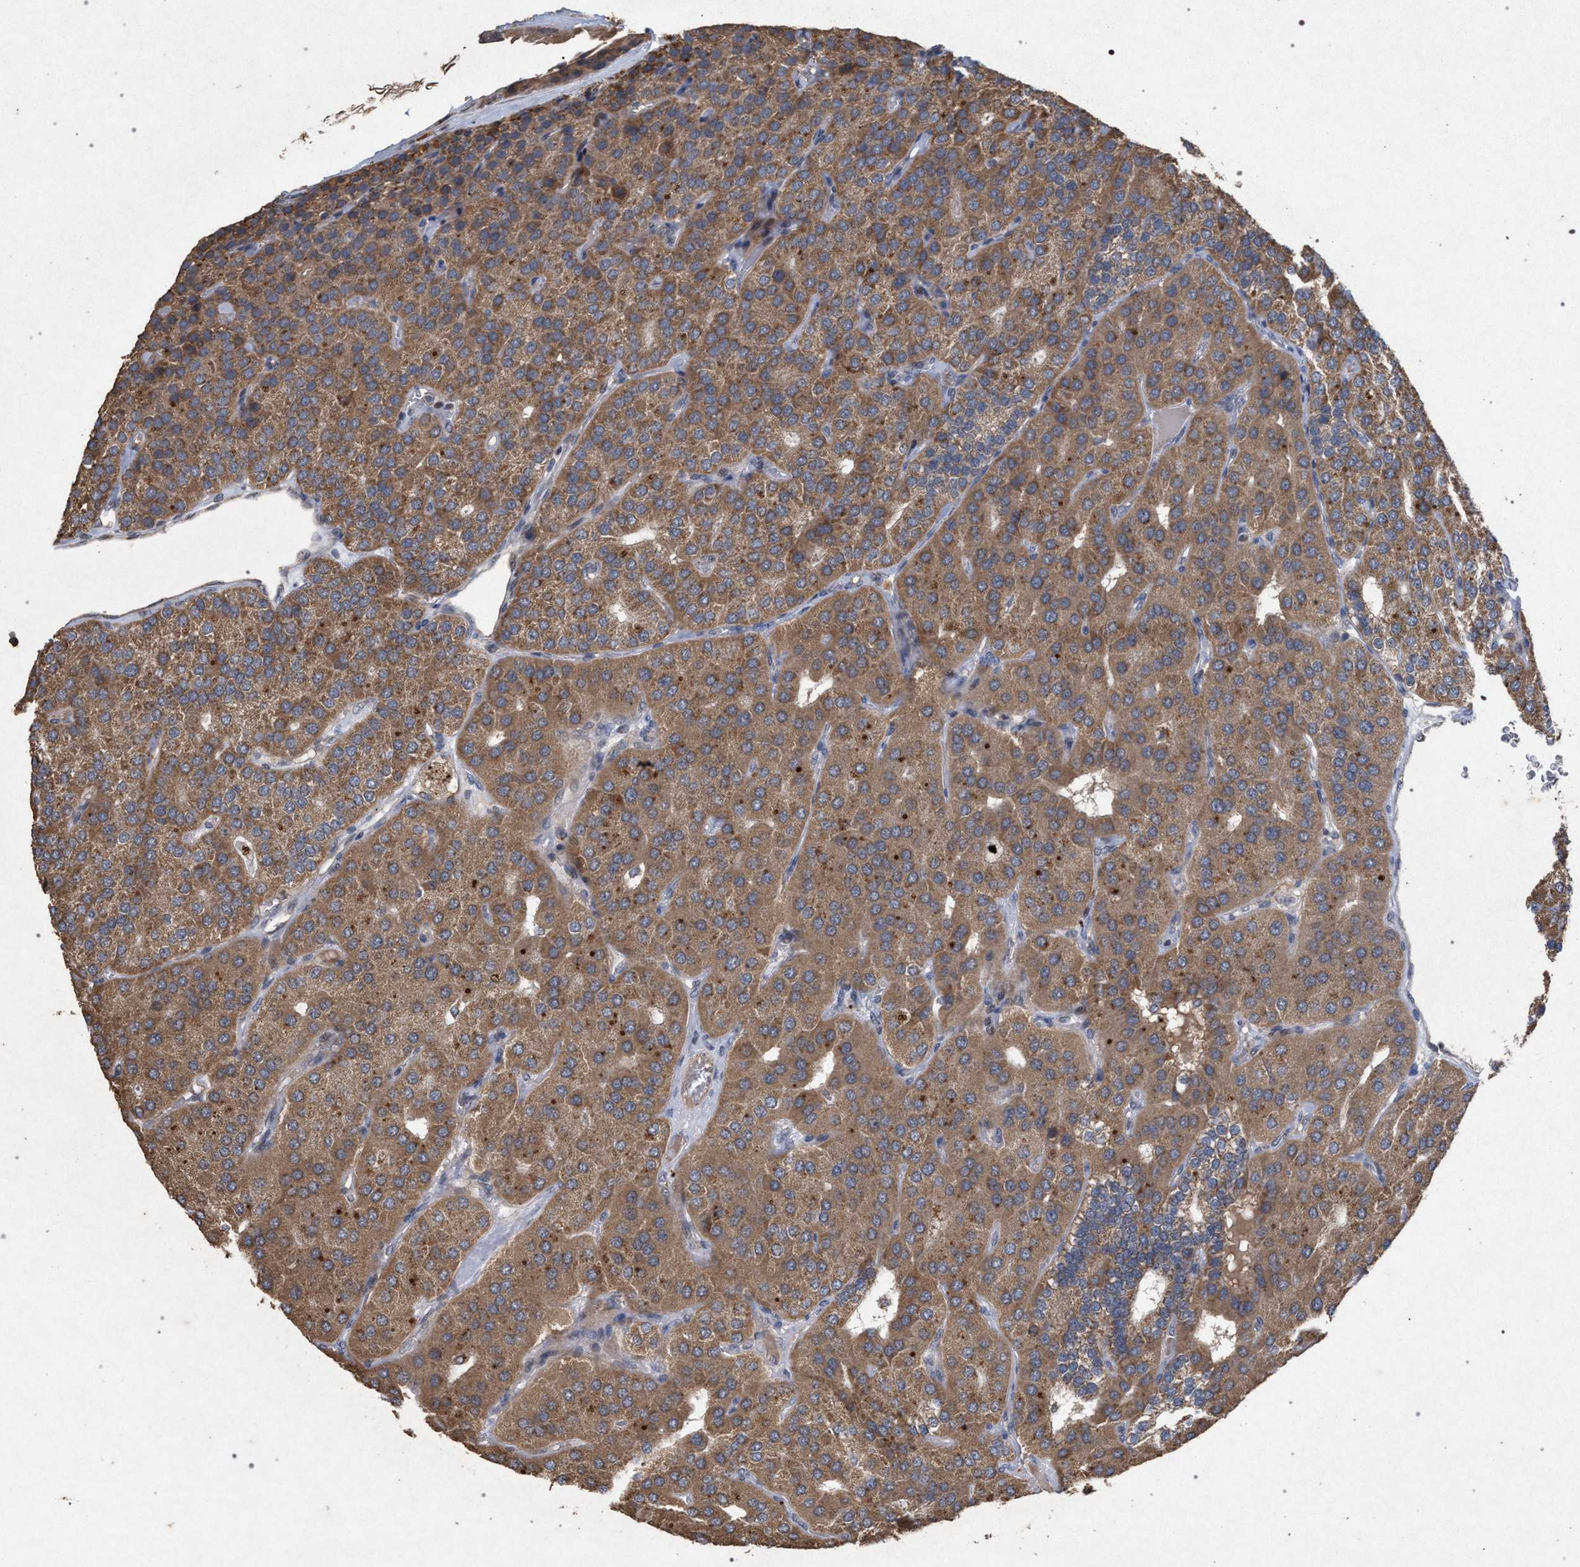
{"staining": {"intensity": "moderate", "quantity": ">75%", "location": "cytoplasmic/membranous"}, "tissue": "parathyroid gland", "cell_type": "Glandular cells", "image_type": "normal", "snomed": [{"axis": "morphology", "description": "Normal tissue, NOS"}, {"axis": "morphology", "description": "Adenoma, NOS"}, {"axis": "topography", "description": "Parathyroid gland"}], "caption": "A medium amount of moderate cytoplasmic/membranous expression is identified in about >75% of glandular cells in benign parathyroid gland. The staining was performed using DAB (3,3'-diaminobenzidine) to visualize the protein expression in brown, while the nuclei were stained in blue with hematoxylin (Magnification: 20x).", "gene": "PKD2L1", "patient": {"sex": "female", "age": 86}}